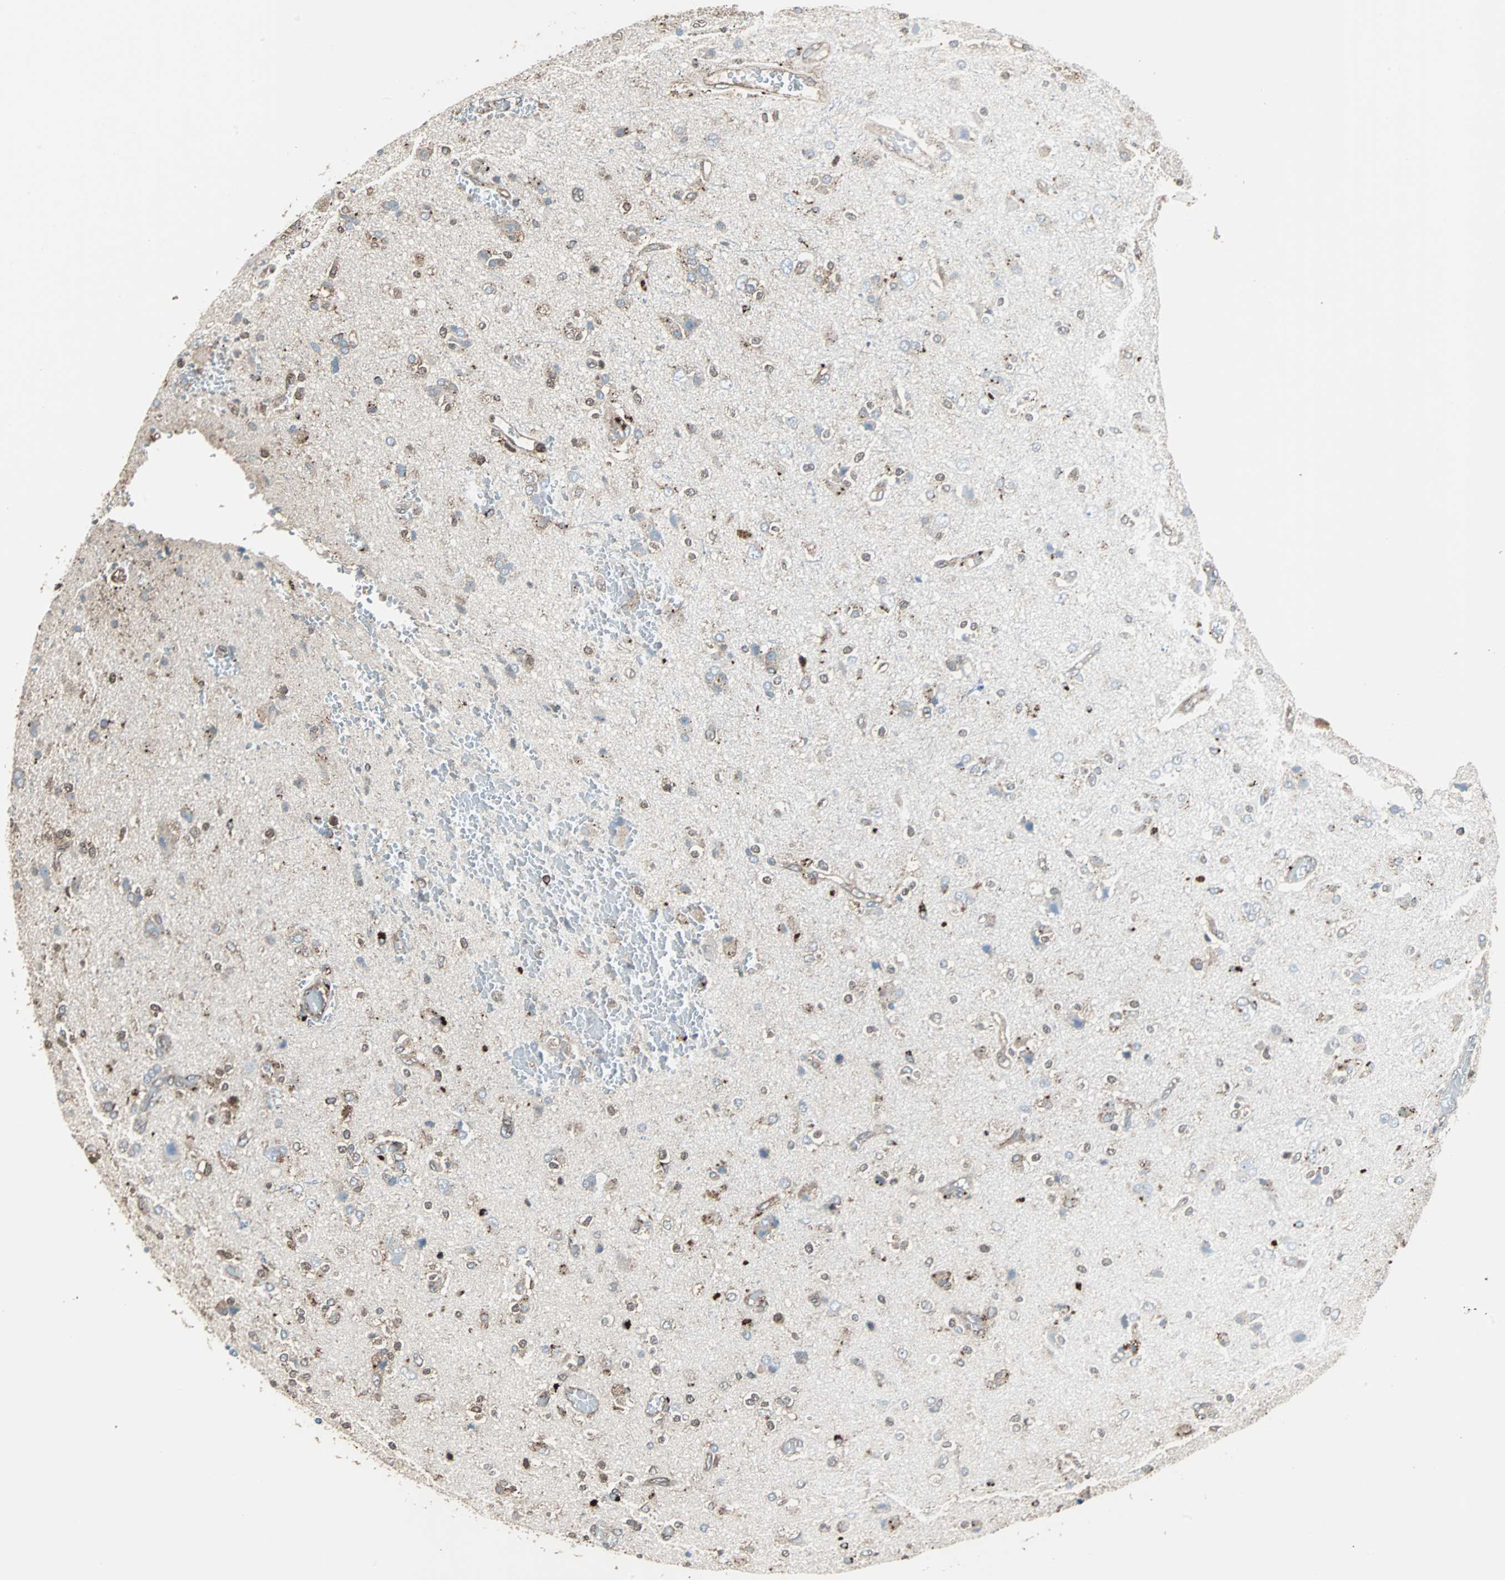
{"staining": {"intensity": "moderate", "quantity": ">75%", "location": "cytoplasmic/membranous"}, "tissue": "glioma", "cell_type": "Tumor cells", "image_type": "cancer", "snomed": [{"axis": "morphology", "description": "Glioma, malignant, High grade"}, {"axis": "topography", "description": "Brain"}], "caption": "Immunohistochemistry (IHC) (DAB (3,3'-diaminobenzidine)) staining of glioma shows moderate cytoplasmic/membranous protein staining in about >75% of tumor cells.", "gene": "RELA", "patient": {"sex": "male", "age": 47}}